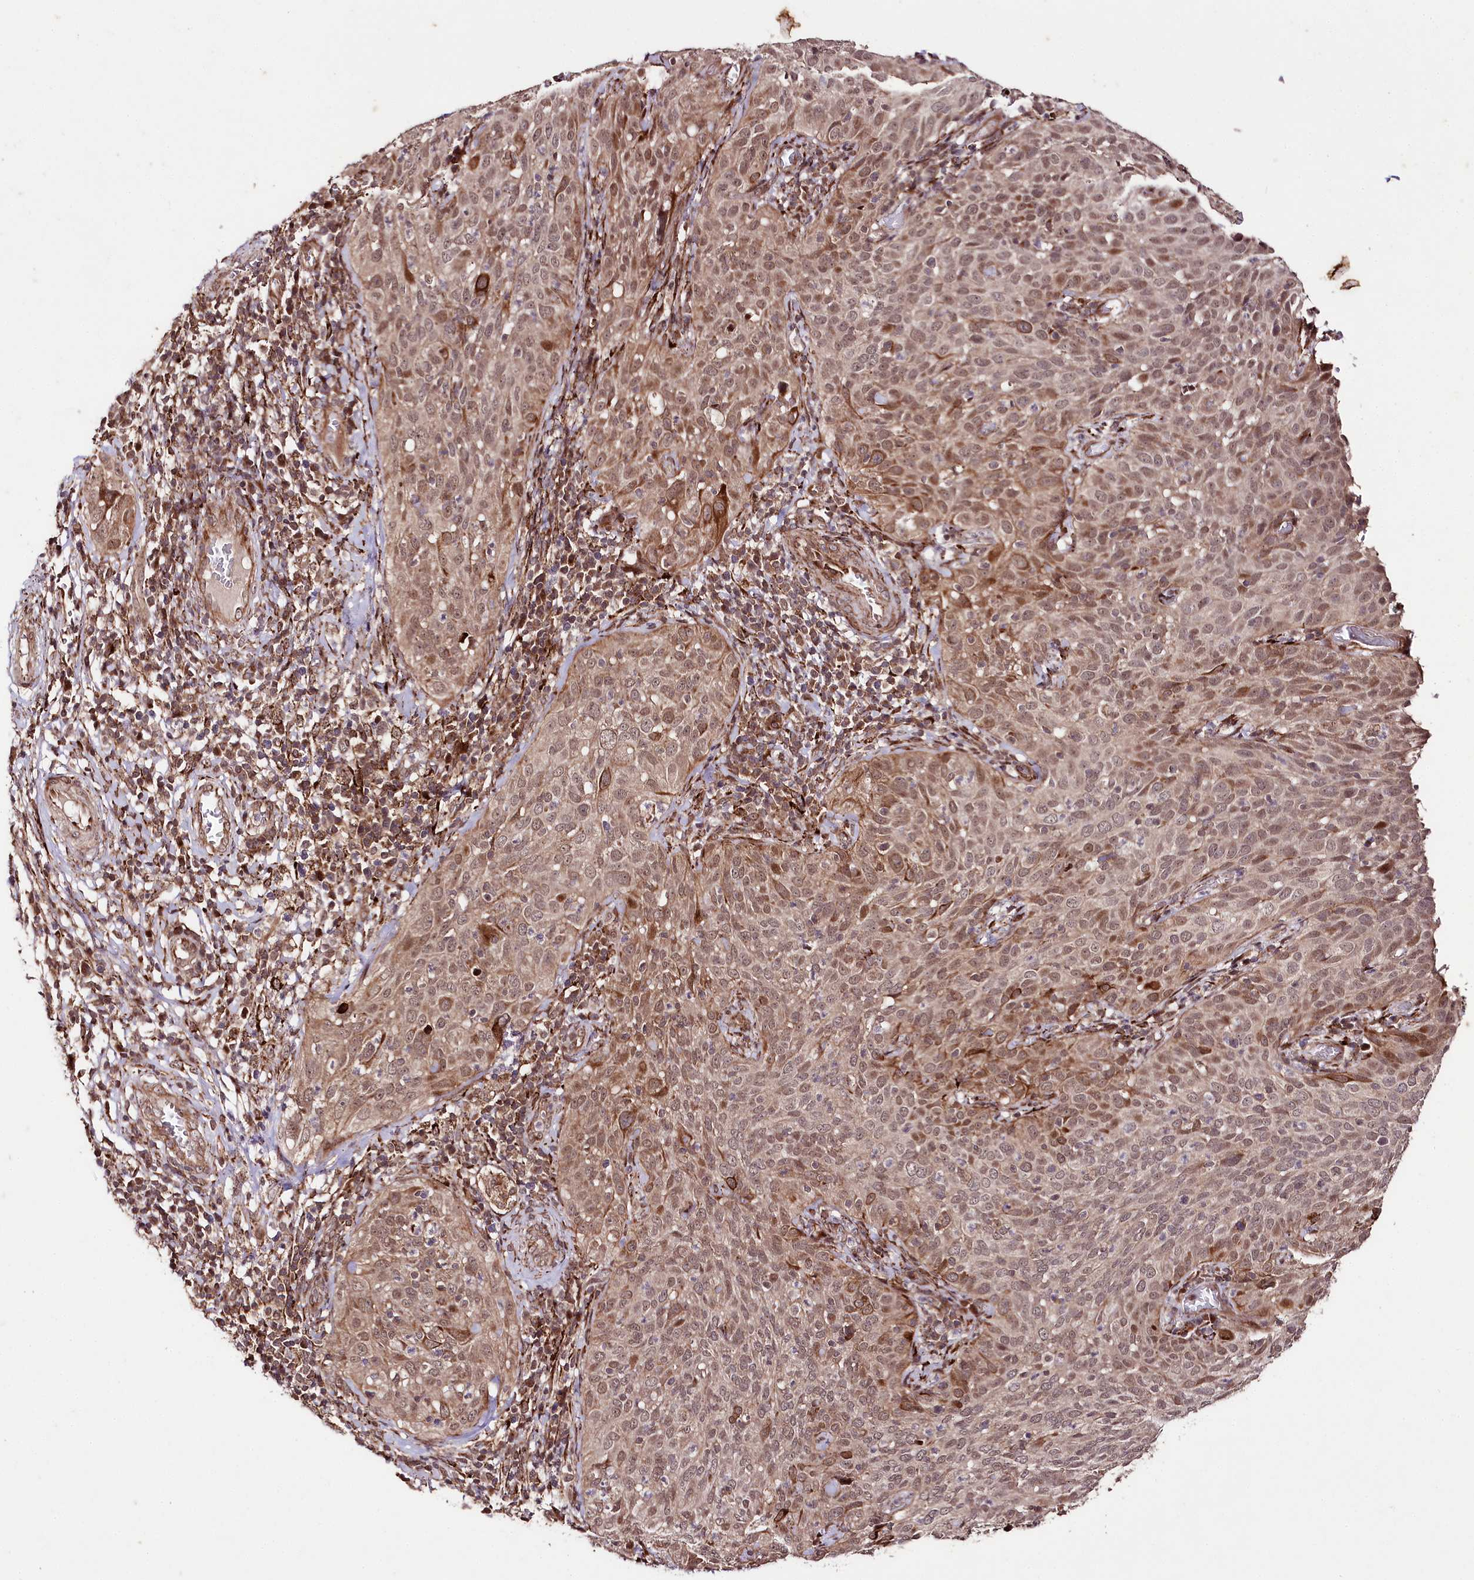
{"staining": {"intensity": "moderate", "quantity": "25%-75%", "location": "cytoplasmic/membranous"}, "tissue": "cervical cancer", "cell_type": "Tumor cells", "image_type": "cancer", "snomed": [{"axis": "morphology", "description": "Squamous cell carcinoma, NOS"}, {"axis": "topography", "description": "Cervix"}], "caption": "Human cervical squamous cell carcinoma stained with a protein marker demonstrates moderate staining in tumor cells.", "gene": "PHLDB1", "patient": {"sex": "female", "age": 31}}